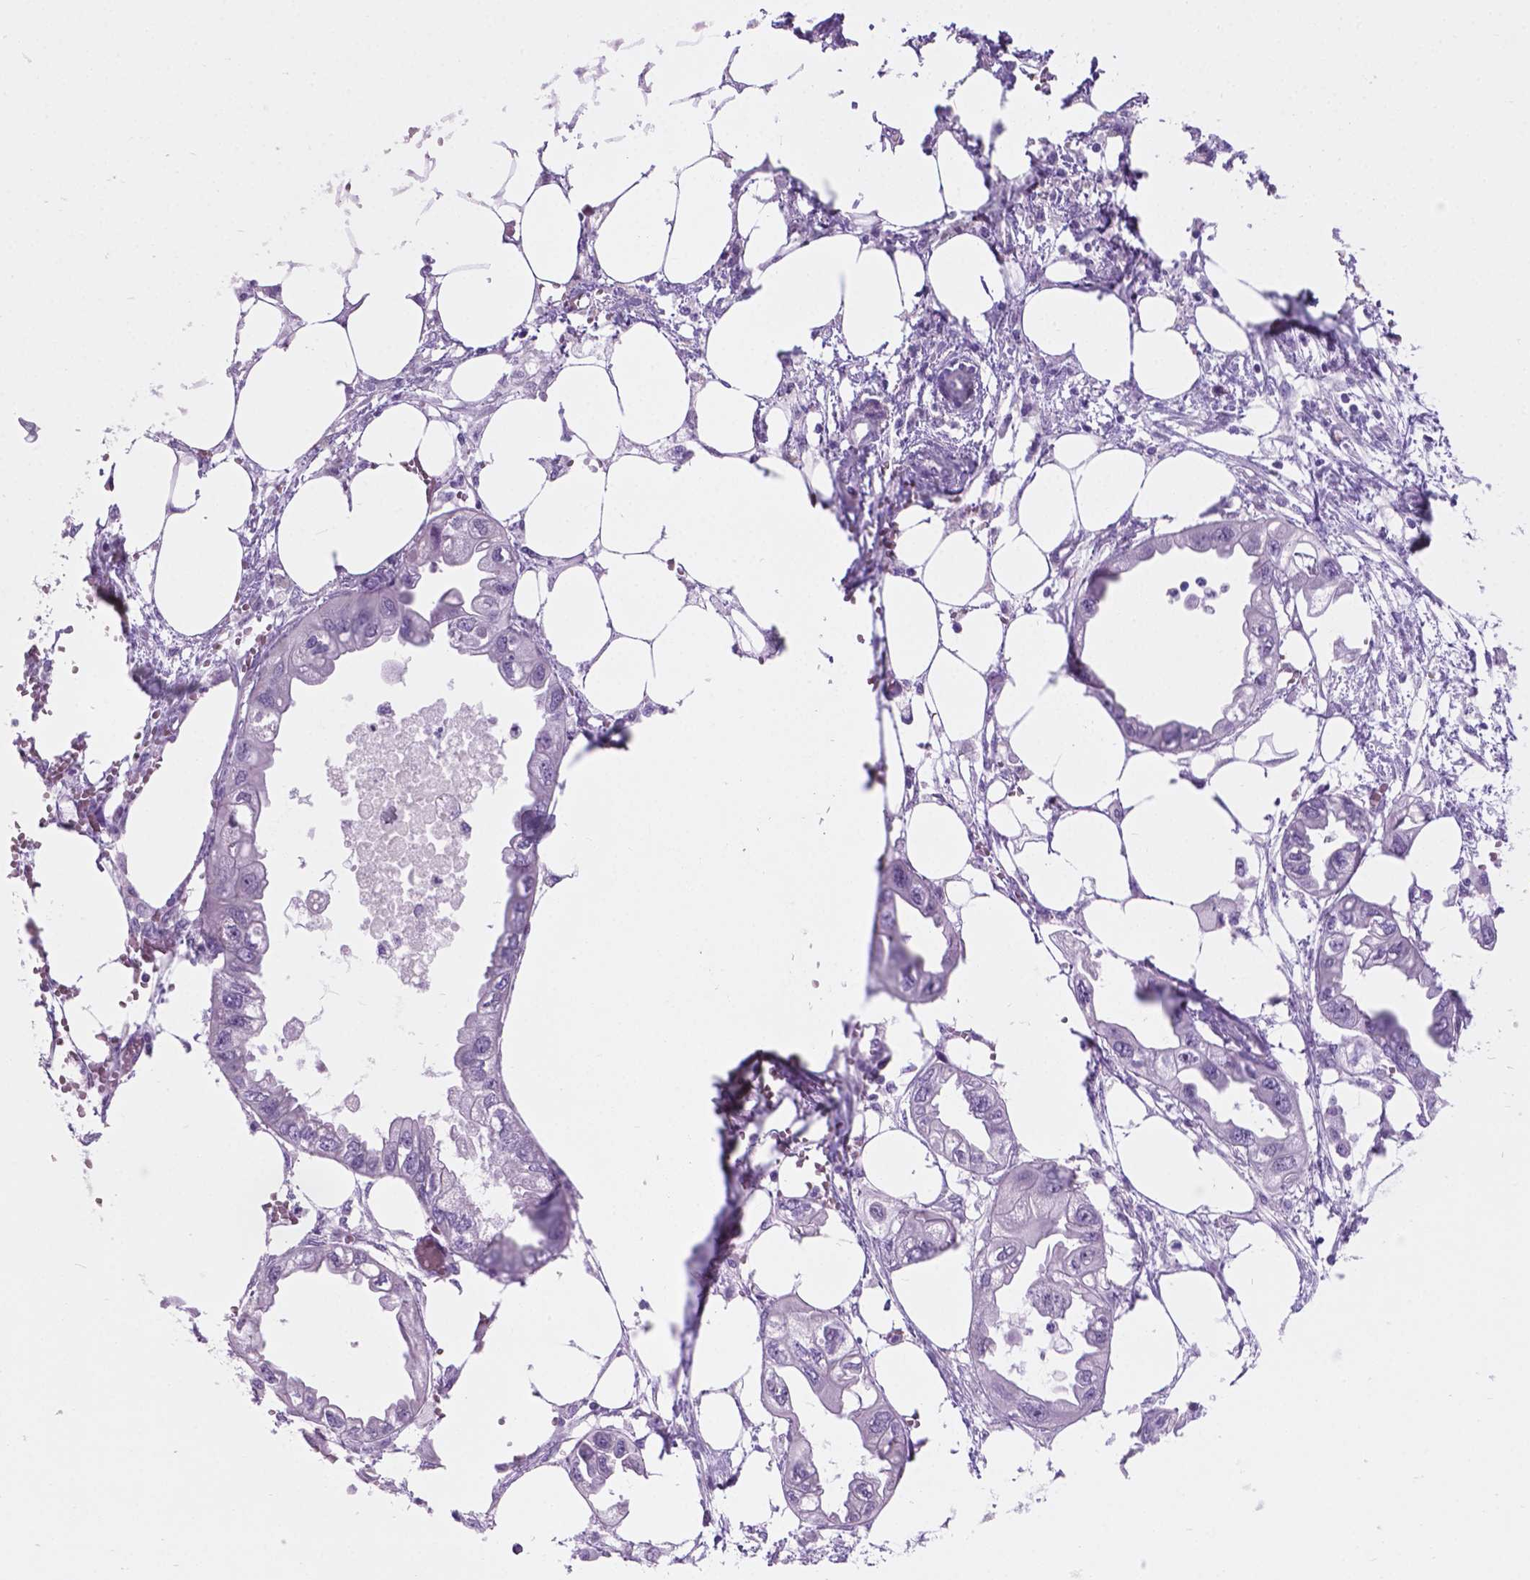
{"staining": {"intensity": "negative", "quantity": "none", "location": "none"}, "tissue": "endometrial cancer", "cell_type": "Tumor cells", "image_type": "cancer", "snomed": [{"axis": "morphology", "description": "Adenocarcinoma, NOS"}, {"axis": "morphology", "description": "Adenocarcinoma, metastatic, NOS"}, {"axis": "topography", "description": "Adipose tissue"}, {"axis": "topography", "description": "Endometrium"}], "caption": "The histopathology image exhibits no significant expression in tumor cells of endometrial cancer. (DAB (3,3'-diaminobenzidine) immunohistochemistry (IHC), high magnification).", "gene": "GRIN2B", "patient": {"sex": "female", "age": 67}}